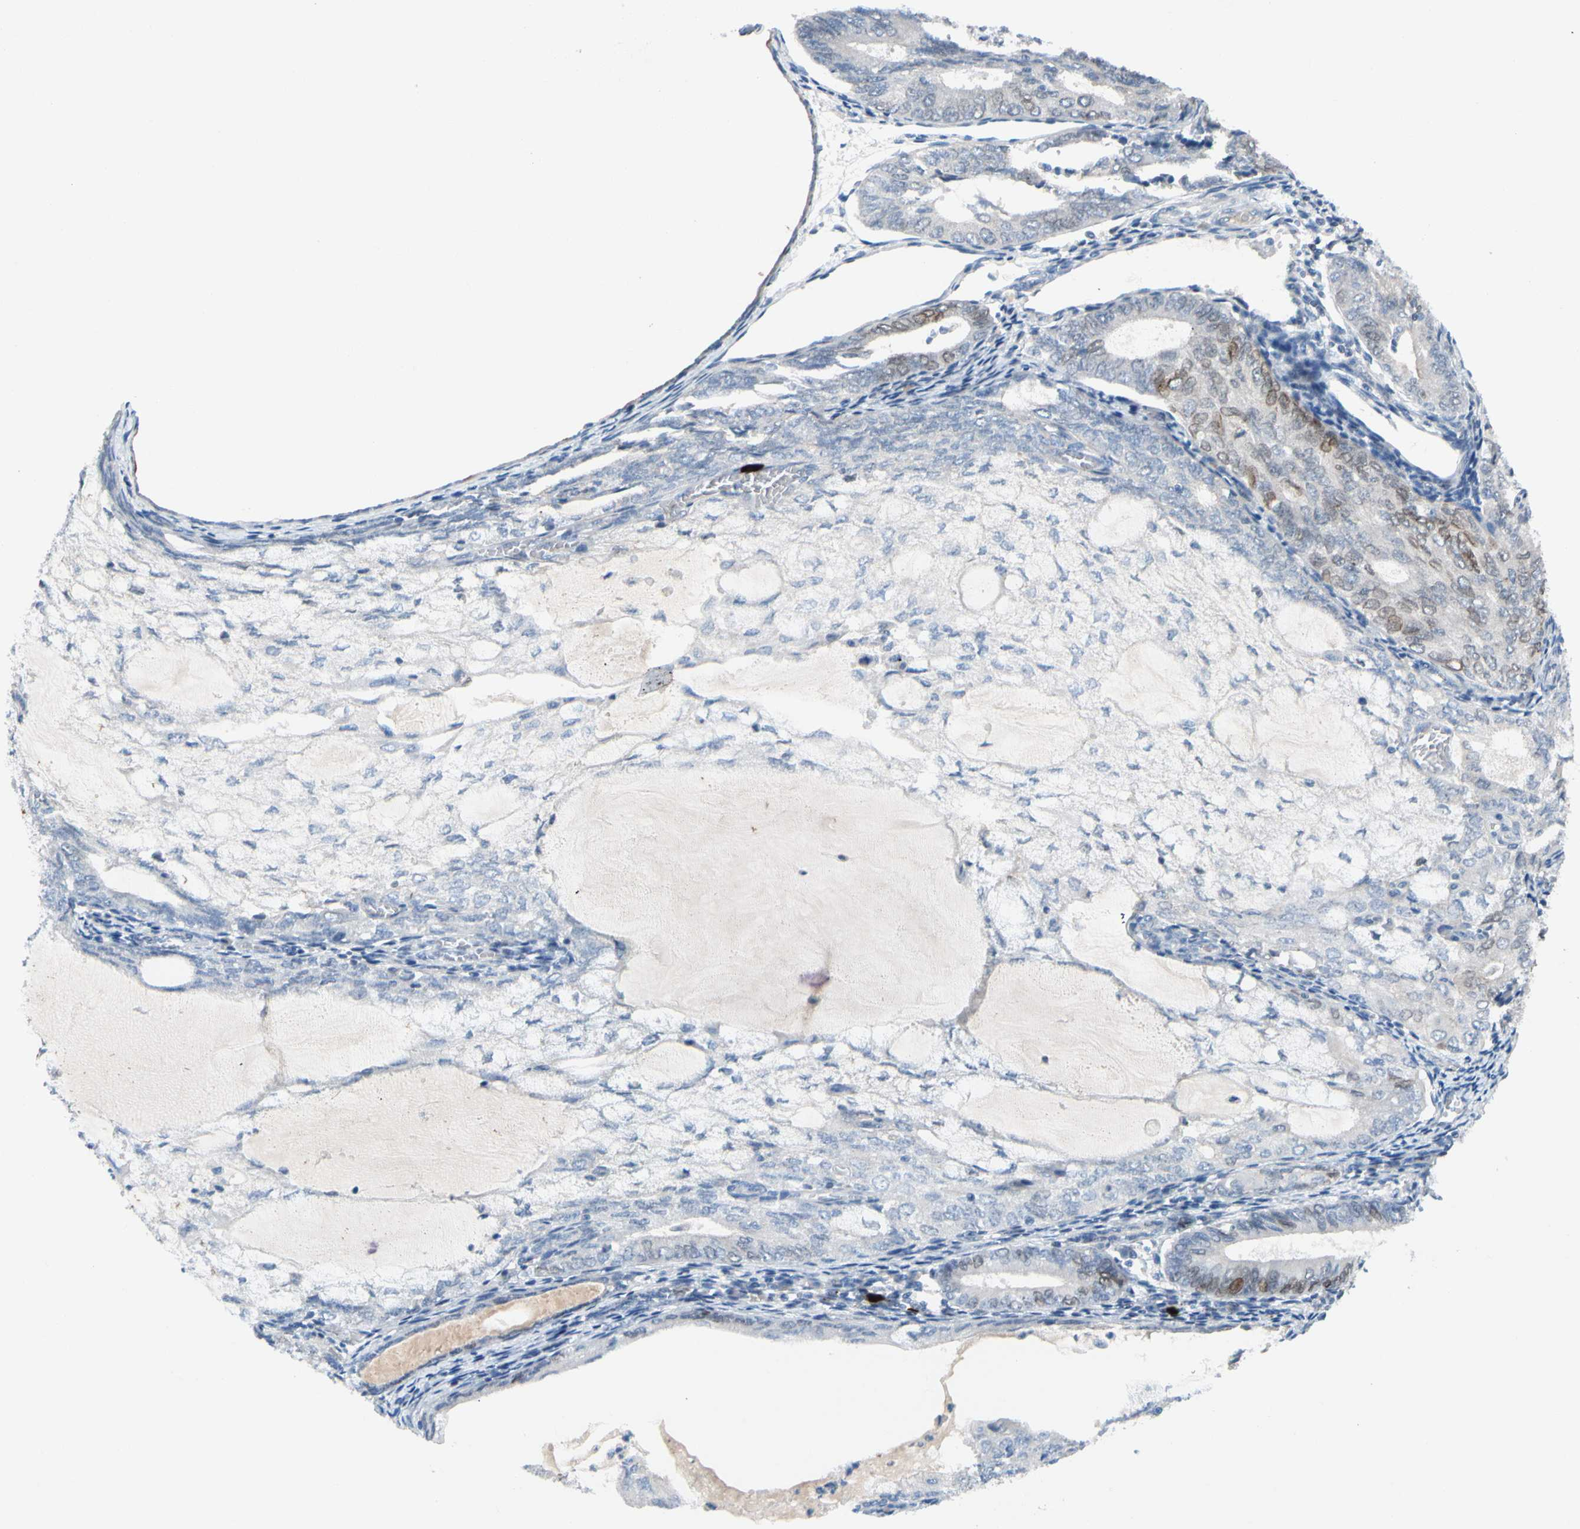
{"staining": {"intensity": "moderate", "quantity": "<25%", "location": "cytoplasmic/membranous,nuclear"}, "tissue": "endometrial cancer", "cell_type": "Tumor cells", "image_type": "cancer", "snomed": [{"axis": "morphology", "description": "Adenocarcinoma, NOS"}, {"axis": "topography", "description": "Endometrium"}], "caption": "An image of endometrial adenocarcinoma stained for a protein displays moderate cytoplasmic/membranous and nuclear brown staining in tumor cells. (Brightfield microscopy of DAB IHC at high magnification).", "gene": "ZNF132", "patient": {"sex": "female", "age": 81}}